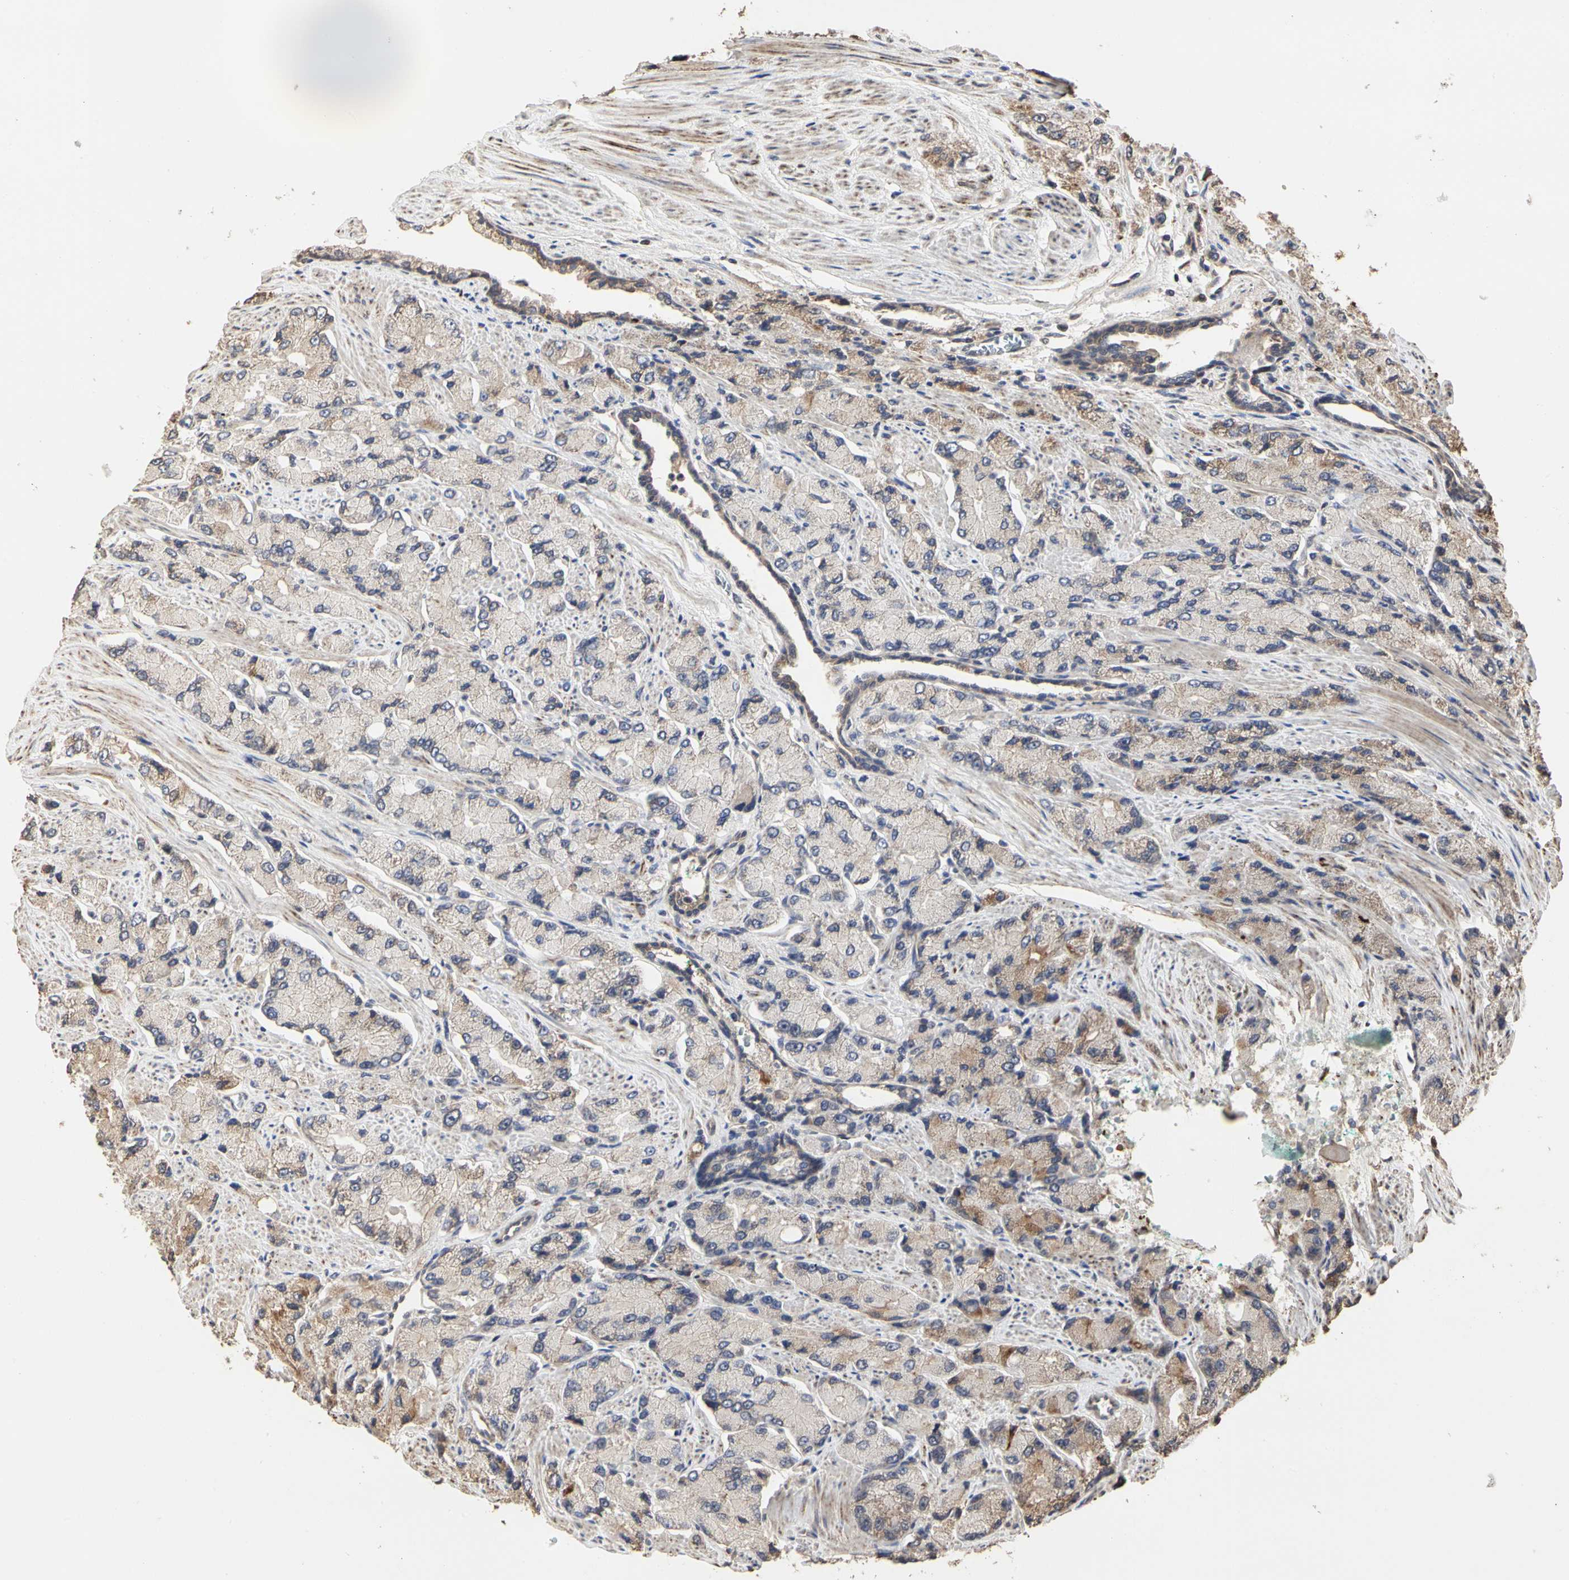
{"staining": {"intensity": "moderate", "quantity": "25%-75%", "location": "cytoplasmic/membranous"}, "tissue": "prostate cancer", "cell_type": "Tumor cells", "image_type": "cancer", "snomed": [{"axis": "morphology", "description": "Adenocarcinoma, High grade"}, {"axis": "topography", "description": "Prostate"}], "caption": "IHC (DAB (3,3'-diaminobenzidine)) staining of human prostate cancer displays moderate cytoplasmic/membranous protein positivity in about 25%-75% of tumor cells.", "gene": "TAOK1", "patient": {"sex": "male", "age": 58}}